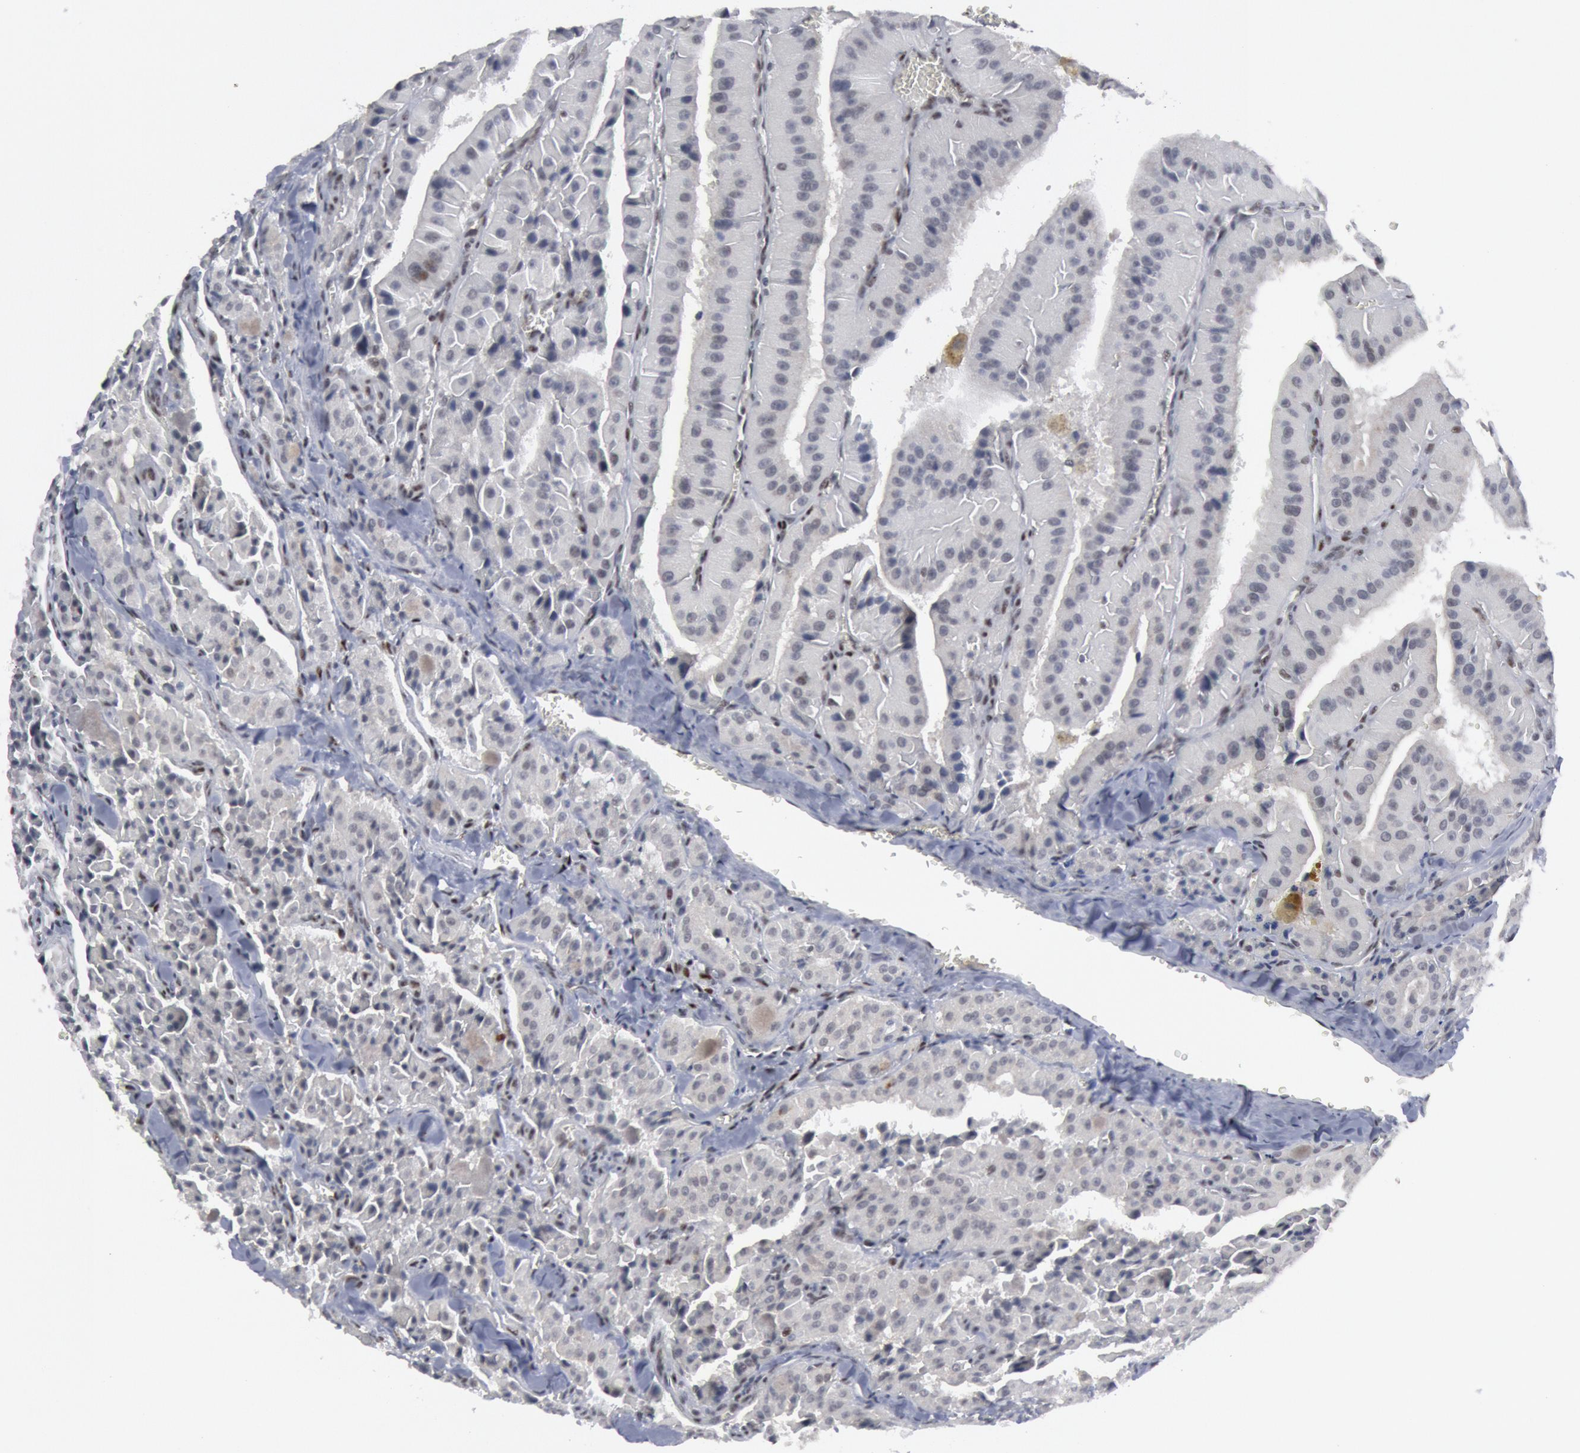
{"staining": {"intensity": "negative", "quantity": "none", "location": "none"}, "tissue": "thyroid cancer", "cell_type": "Tumor cells", "image_type": "cancer", "snomed": [{"axis": "morphology", "description": "Carcinoma, NOS"}, {"axis": "topography", "description": "Thyroid gland"}], "caption": "This histopathology image is of thyroid cancer stained with immunohistochemistry (IHC) to label a protein in brown with the nuclei are counter-stained blue. There is no staining in tumor cells.", "gene": "FOXO1", "patient": {"sex": "male", "age": 76}}